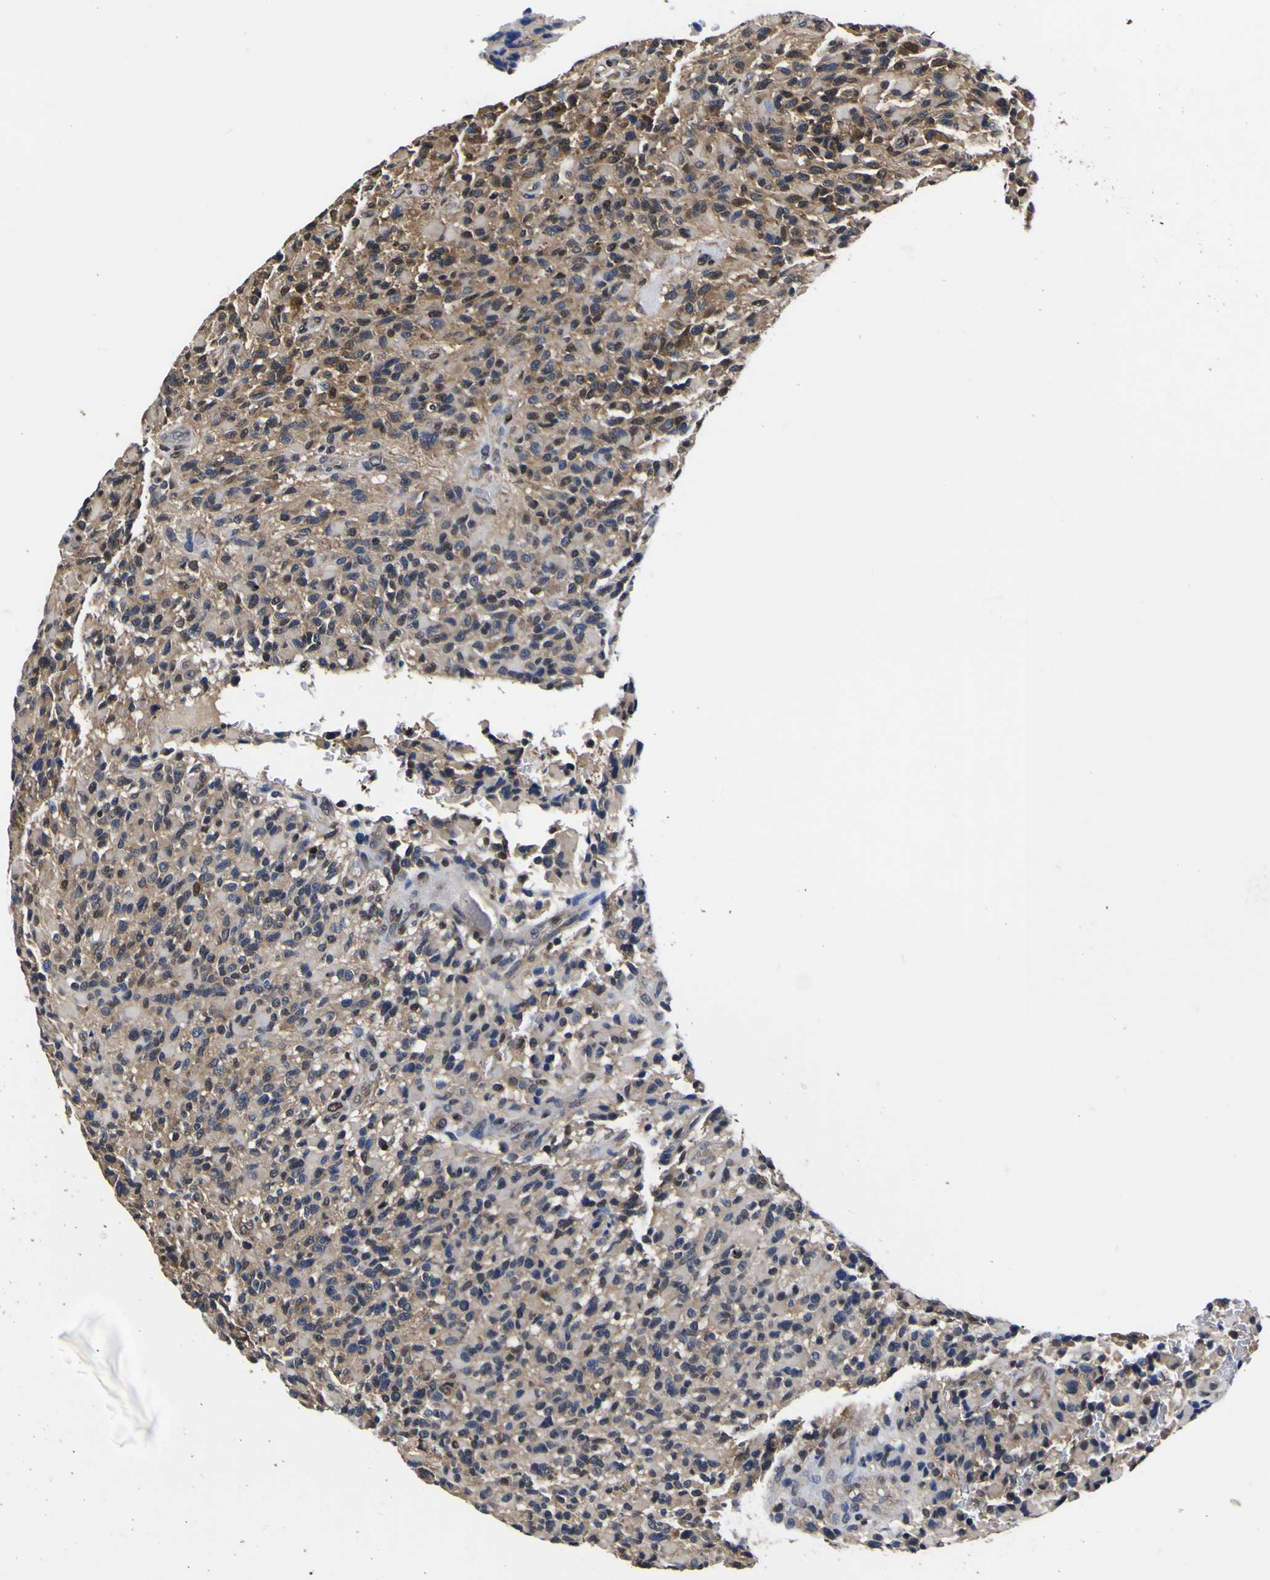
{"staining": {"intensity": "moderate", "quantity": "25%-75%", "location": "cytoplasmic/membranous,nuclear"}, "tissue": "glioma", "cell_type": "Tumor cells", "image_type": "cancer", "snomed": [{"axis": "morphology", "description": "Glioma, malignant, High grade"}, {"axis": "topography", "description": "Brain"}], "caption": "Immunohistochemistry (IHC) (DAB) staining of human glioma demonstrates moderate cytoplasmic/membranous and nuclear protein staining in about 25%-75% of tumor cells. (IHC, brightfield microscopy, high magnification).", "gene": "FAM110B", "patient": {"sex": "male", "age": 71}}